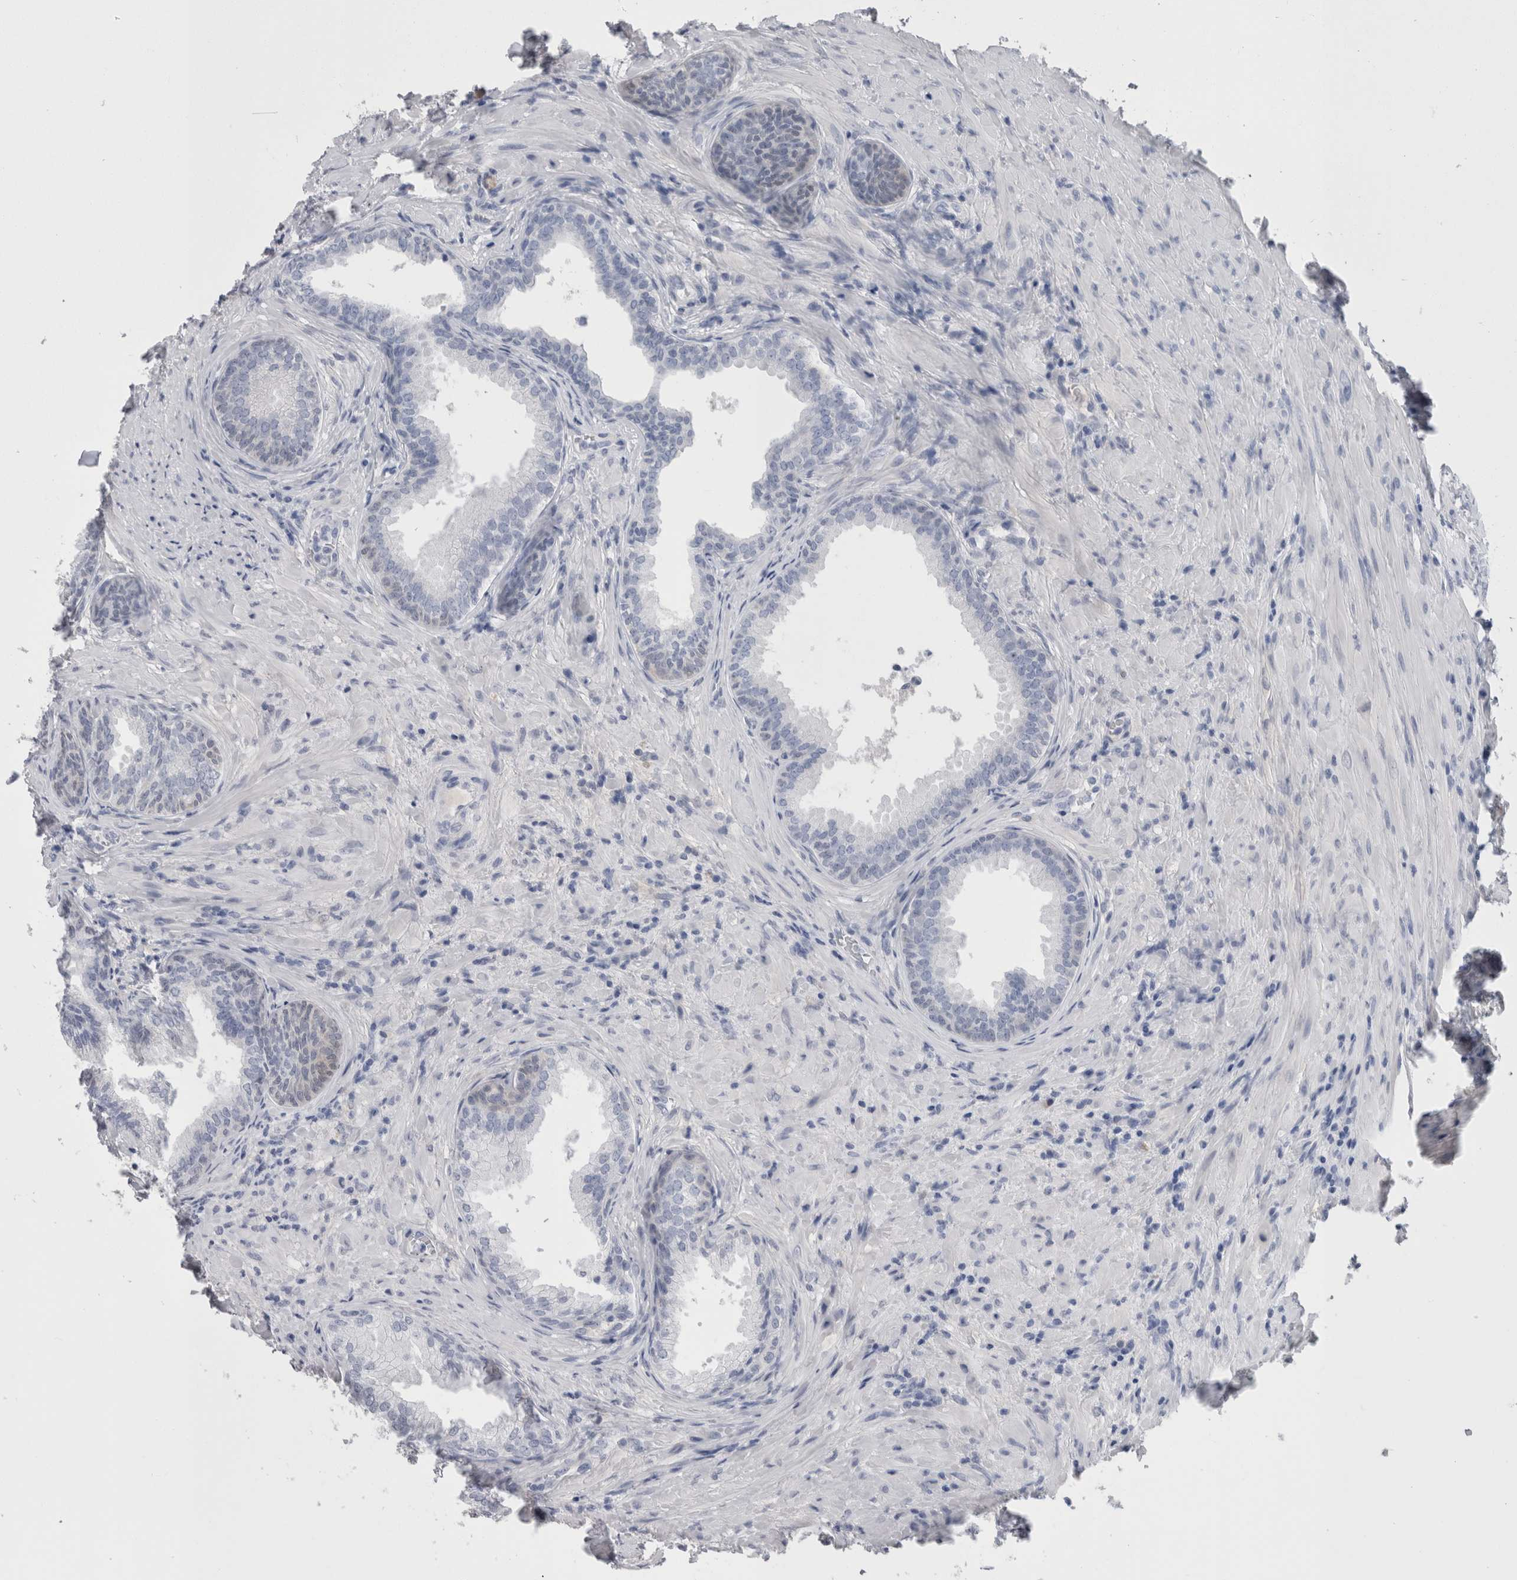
{"staining": {"intensity": "negative", "quantity": "none", "location": "none"}, "tissue": "prostate", "cell_type": "Glandular cells", "image_type": "normal", "snomed": [{"axis": "morphology", "description": "Normal tissue, NOS"}, {"axis": "topography", "description": "Prostate"}], "caption": "This is an immunohistochemistry (IHC) photomicrograph of unremarkable human prostate. There is no expression in glandular cells.", "gene": "CA8", "patient": {"sex": "male", "age": 76}}